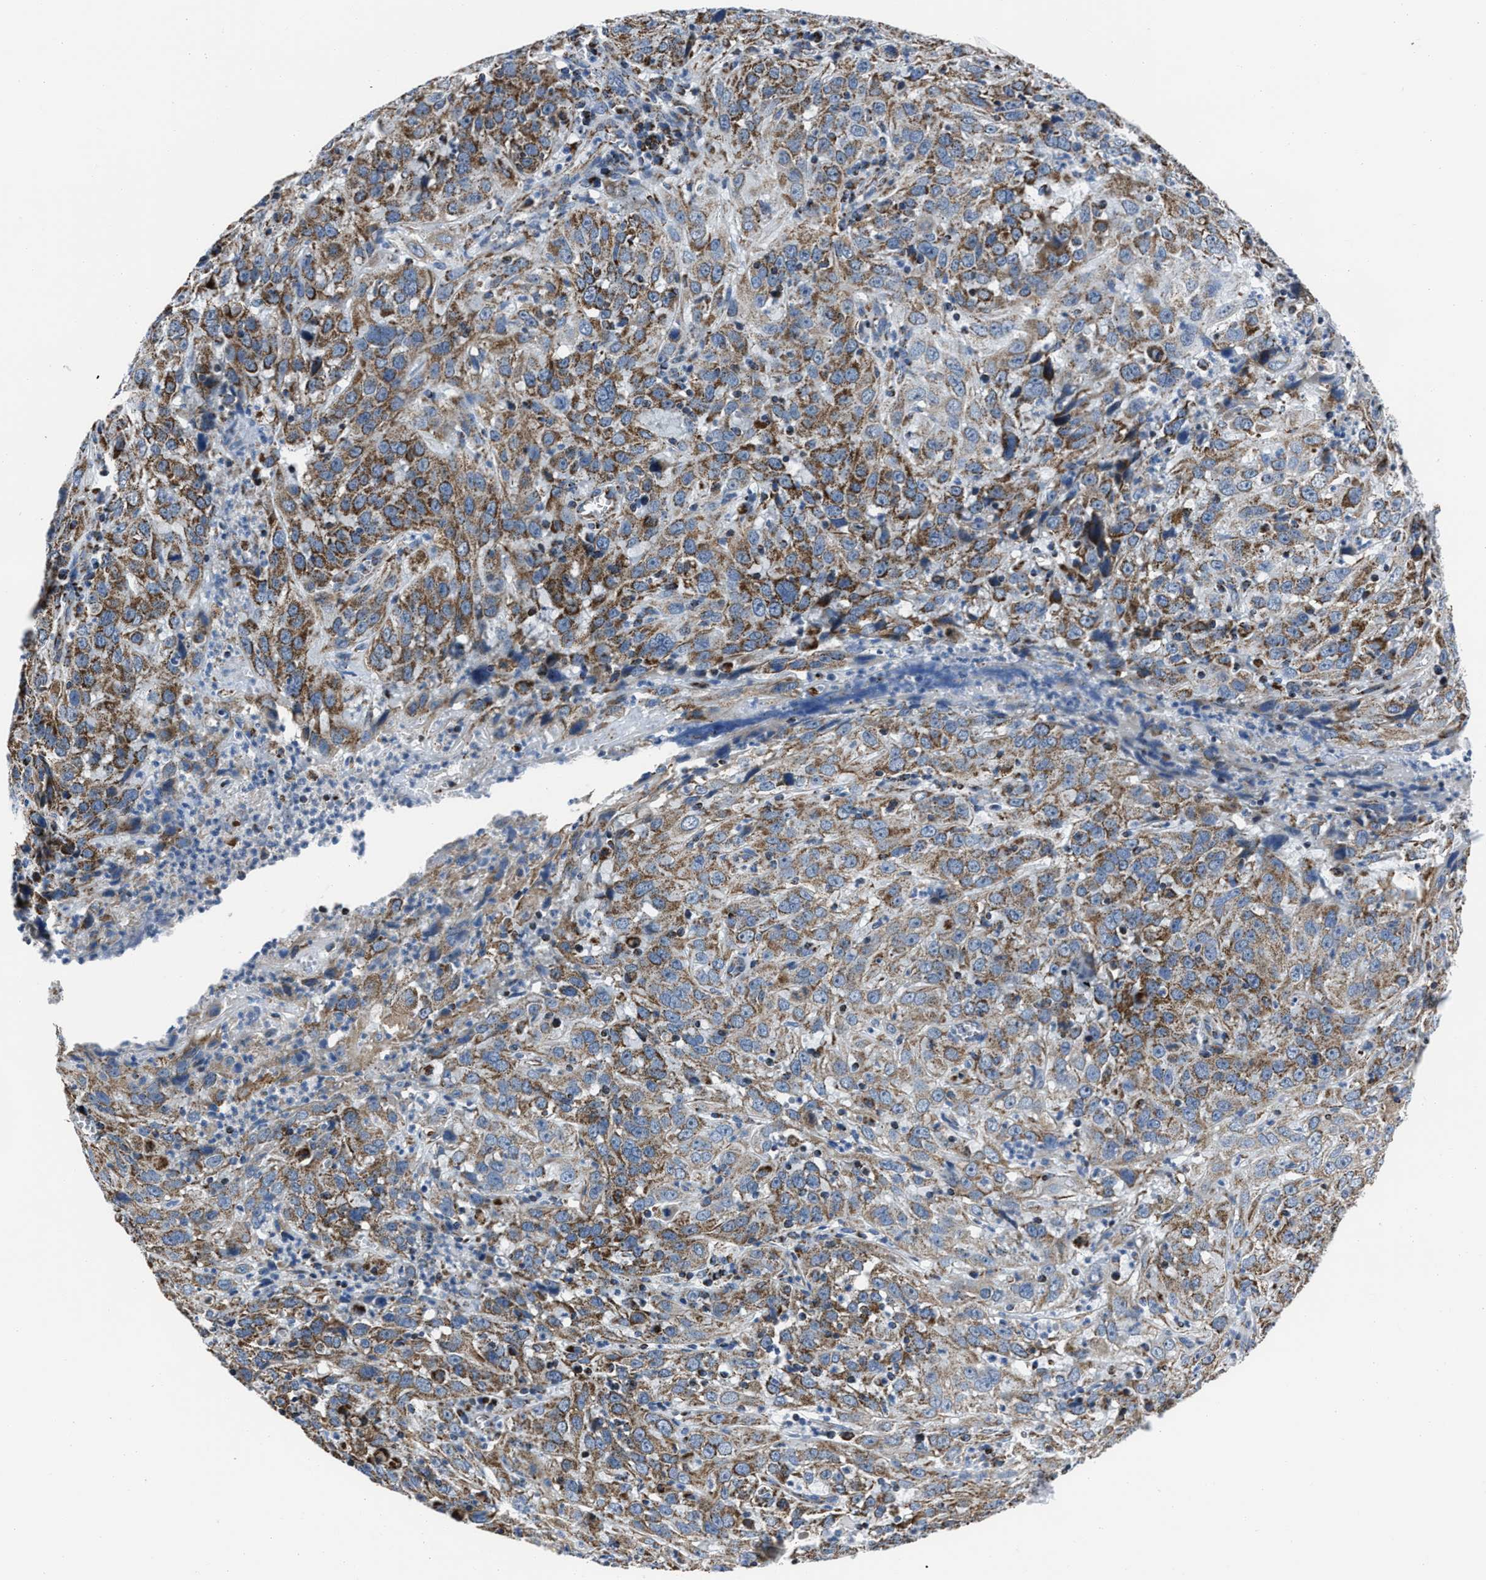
{"staining": {"intensity": "moderate", "quantity": ">75%", "location": "cytoplasmic/membranous"}, "tissue": "cervical cancer", "cell_type": "Tumor cells", "image_type": "cancer", "snomed": [{"axis": "morphology", "description": "Squamous cell carcinoma, NOS"}, {"axis": "topography", "description": "Cervix"}], "caption": "Cervical cancer (squamous cell carcinoma) stained for a protein shows moderate cytoplasmic/membranous positivity in tumor cells.", "gene": "NSD3", "patient": {"sex": "female", "age": 32}}